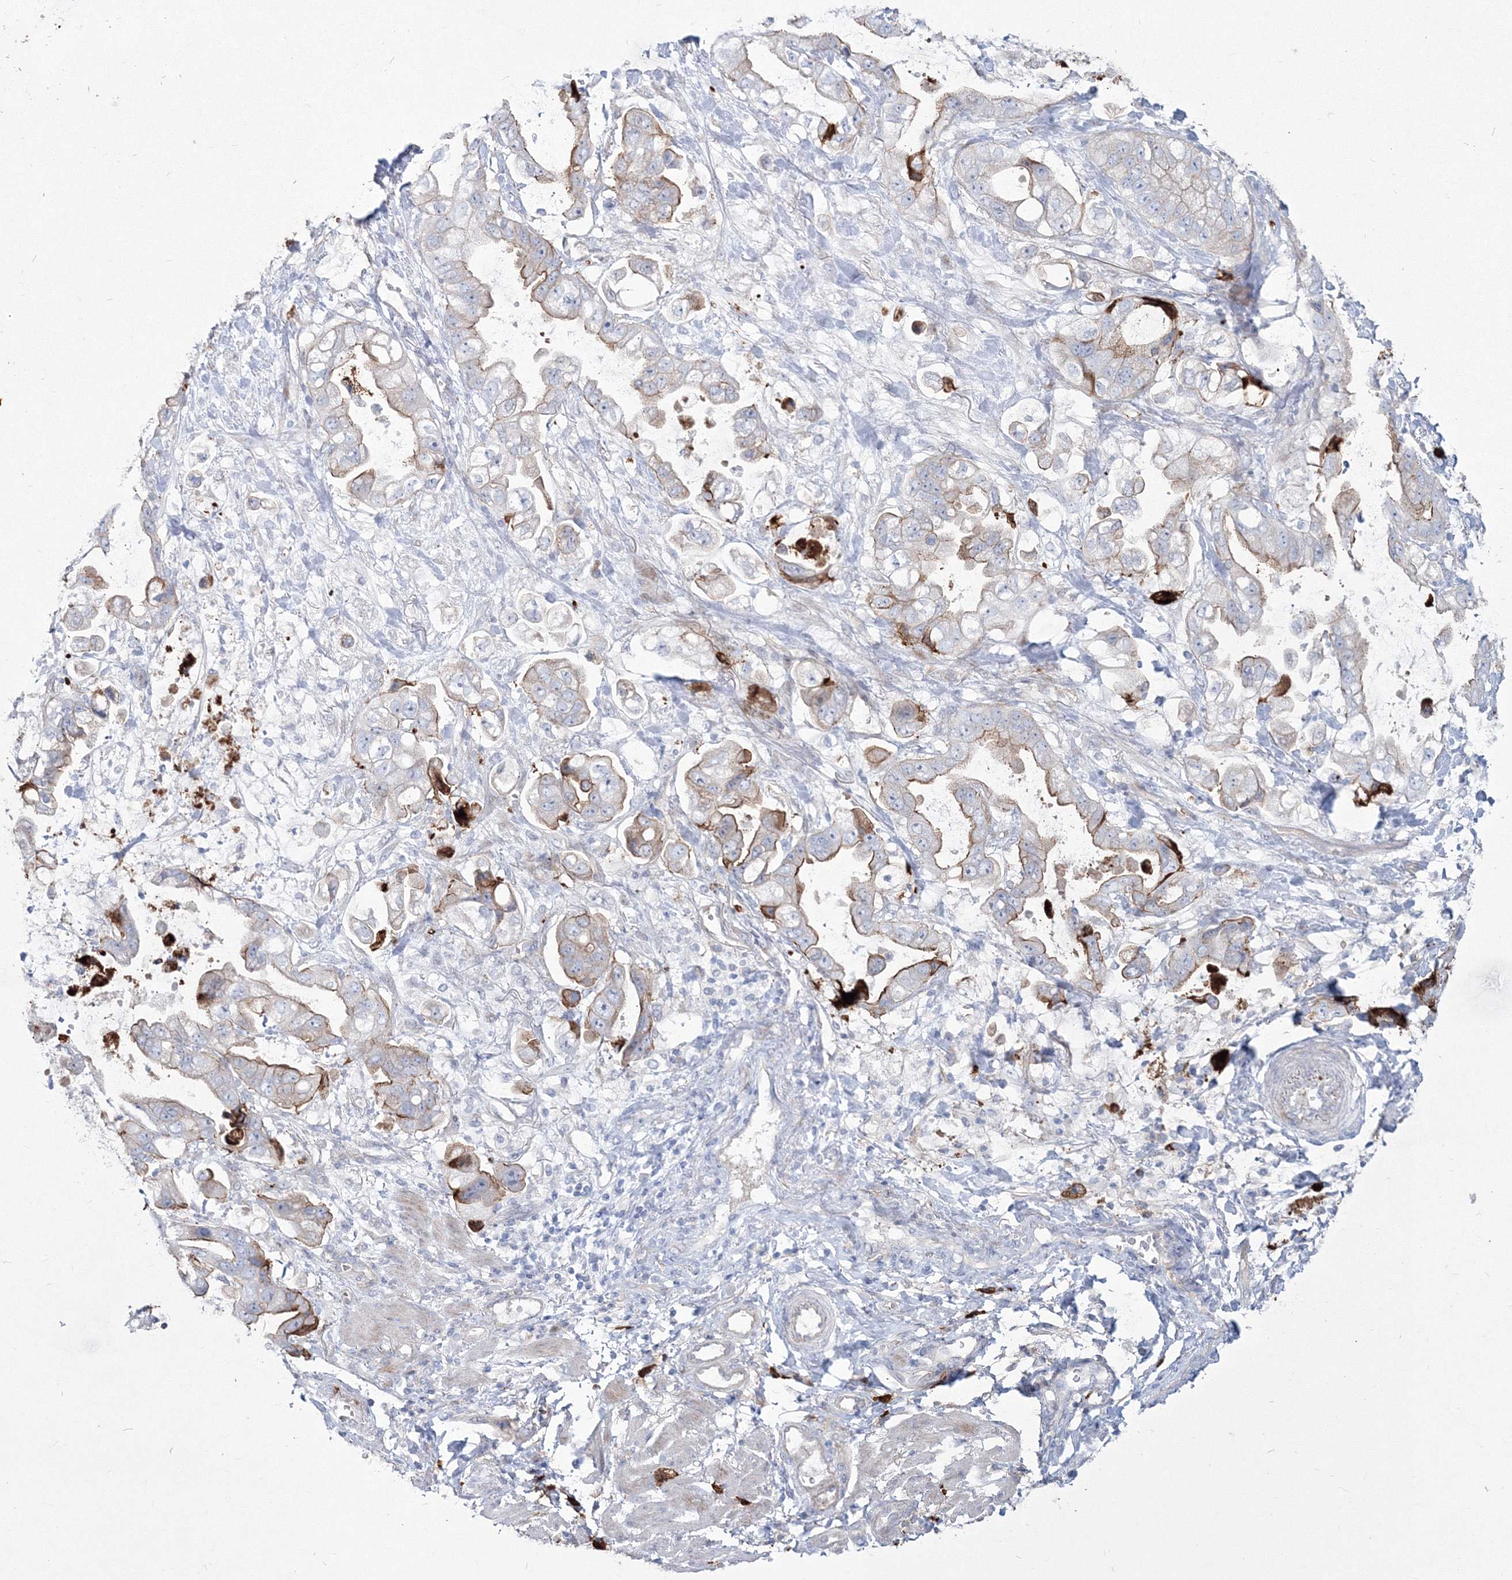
{"staining": {"intensity": "moderate", "quantity": ">75%", "location": "cytoplasmic/membranous"}, "tissue": "stomach cancer", "cell_type": "Tumor cells", "image_type": "cancer", "snomed": [{"axis": "morphology", "description": "Adenocarcinoma, NOS"}, {"axis": "topography", "description": "Stomach"}], "caption": "The histopathology image reveals immunohistochemical staining of stomach adenocarcinoma. There is moderate cytoplasmic/membranous expression is appreciated in approximately >75% of tumor cells.", "gene": "HYAL2", "patient": {"sex": "male", "age": 62}}